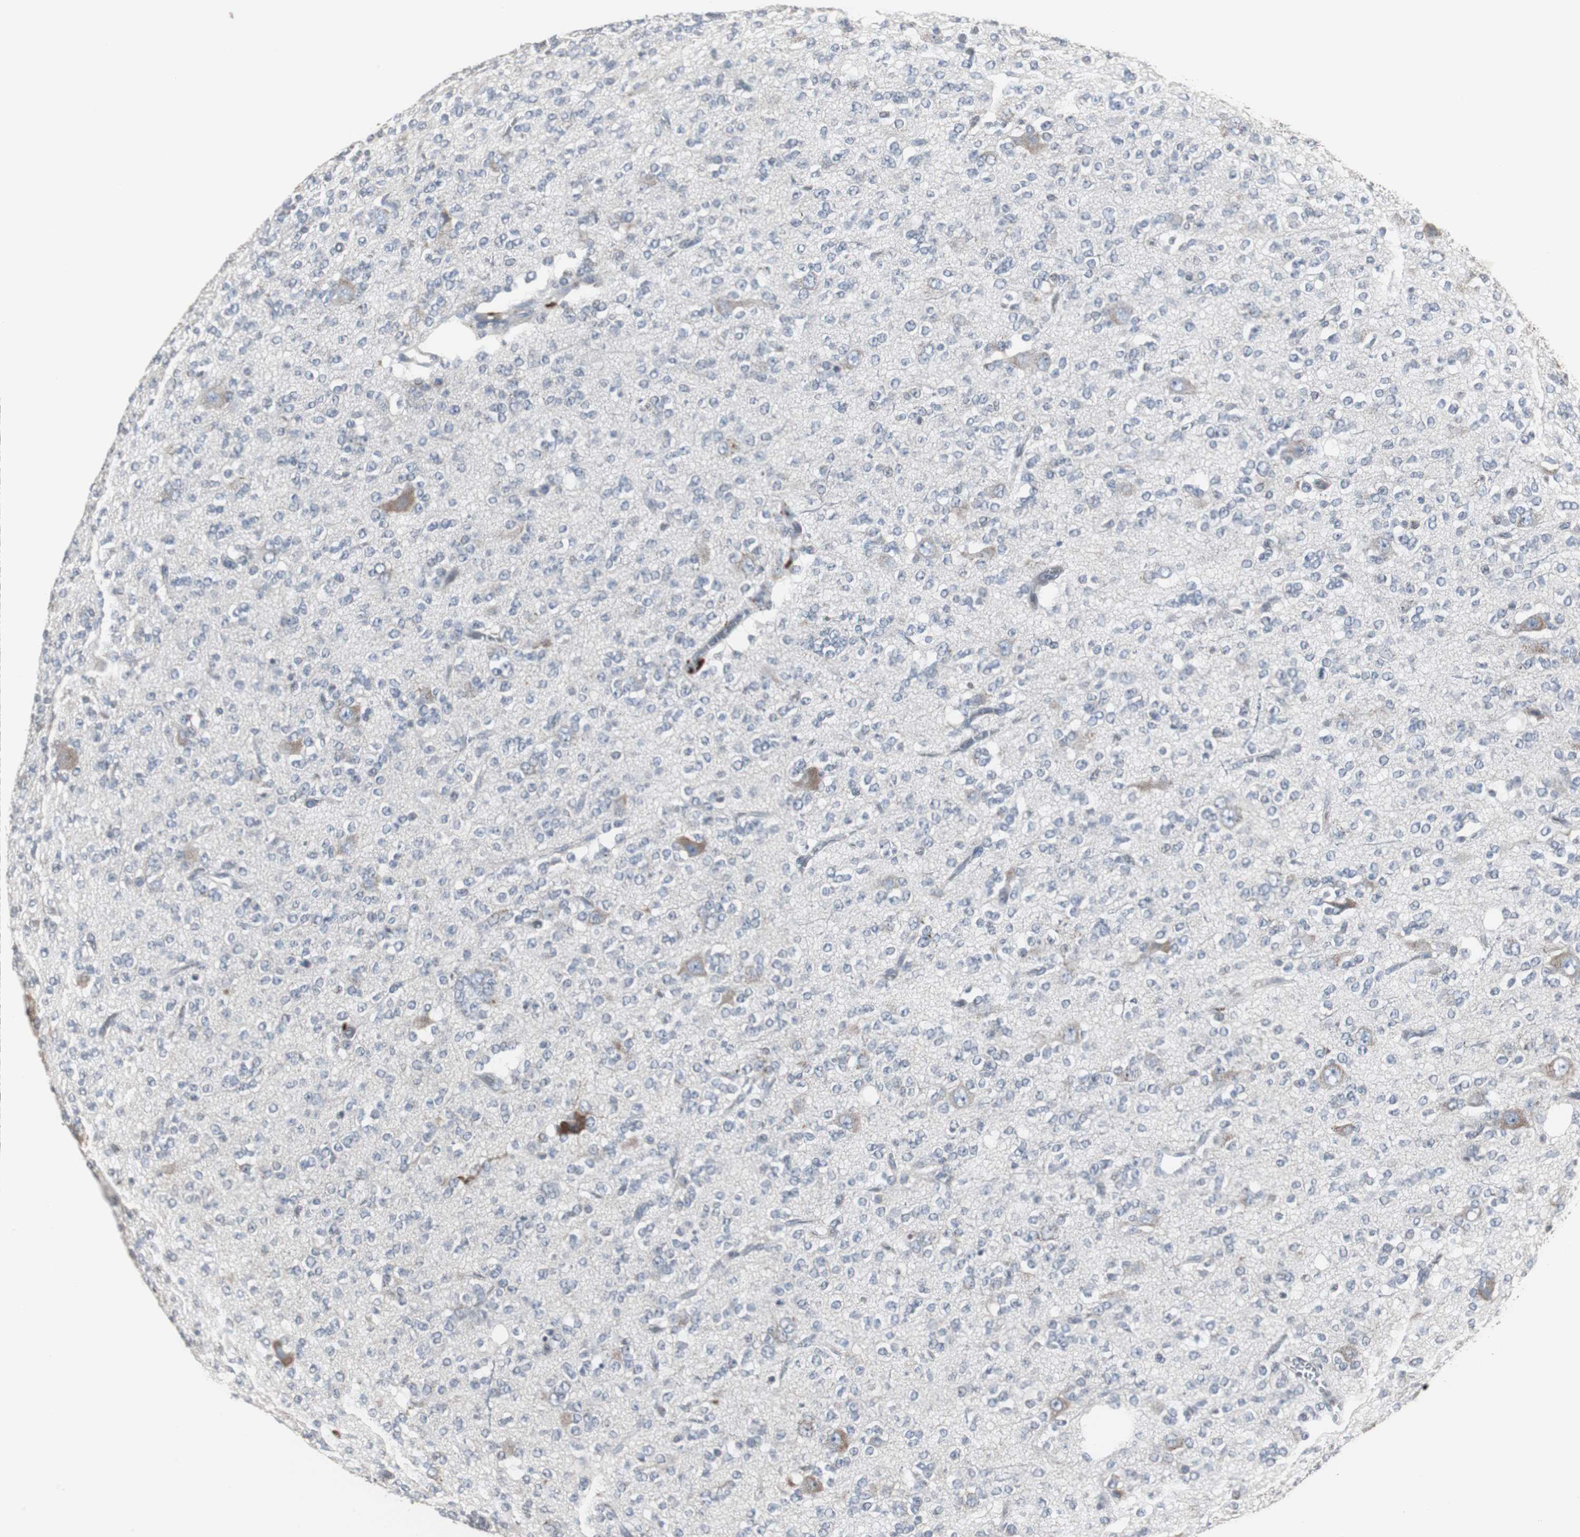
{"staining": {"intensity": "negative", "quantity": "none", "location": "none"}, "tissue": "glioma", "cell_type": "Tumor cells", "image_type": "cancer", "snomed": [{"axis": "morphology", "description": "Glioma, malignant, Low grade"}, {"axis": "topography", "description": "Brain"}], "caption": "DAB immunohistochemical staining of malignant low-grade glioma displays no significant positivity in tumor cells.", "gene": "ACAA1", "patient": {"sex": "male", "age": 38}}